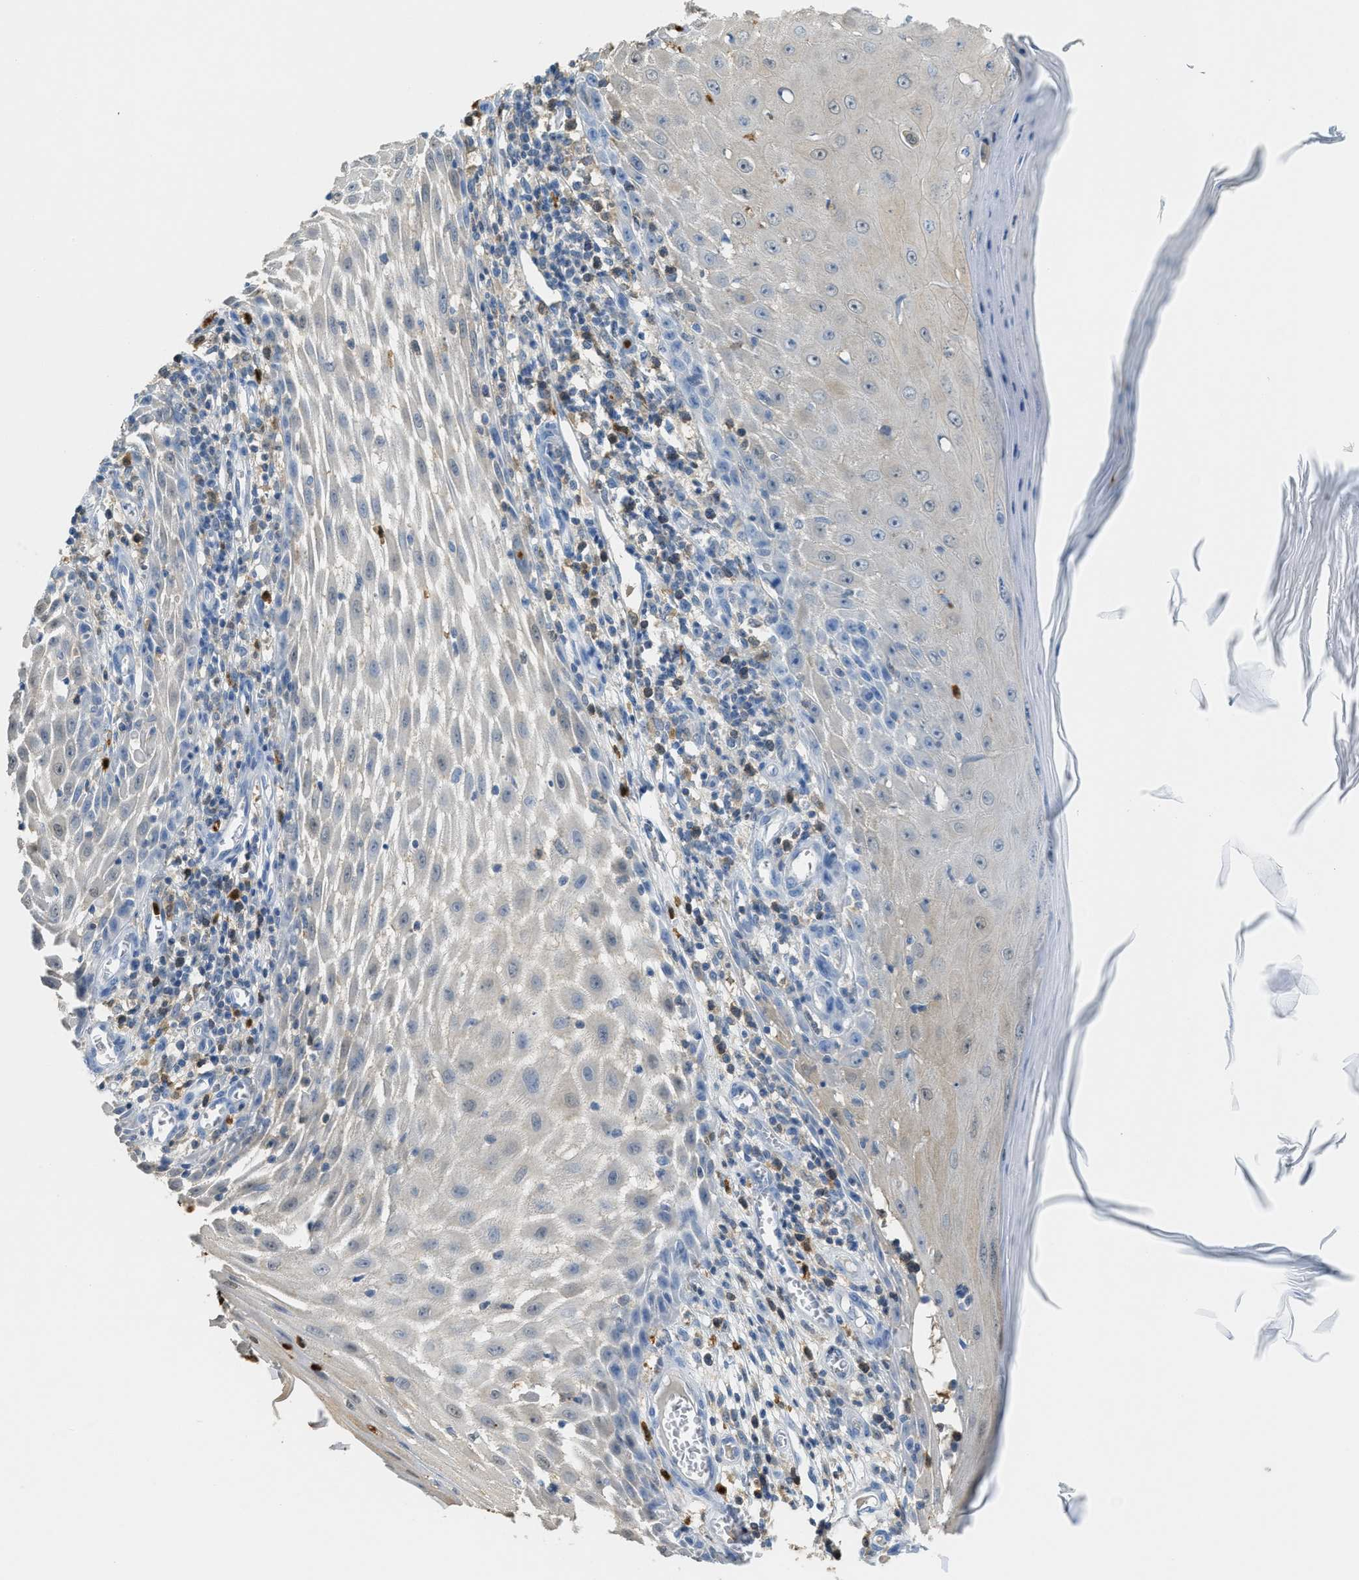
{"staining": {"intensity": "negative", "quantity": "none", "location": "none"}, "tissue": "skin cancer", "cell_type": "Tumor cells", "image_type": "cancer", "snomed": [{"axis": "morphology", "description": "Squamous cell carcinoma, NOS"}, {"axis": "topography", "description": "Skin"}], "caption": "Human skin cancer (squamous cell carcinoma) stained for a protein using IHC demonstrates no positivity in tumor cells.", "gene": "SERPINB1", "patient": {"sex": "female", "age": 73}}